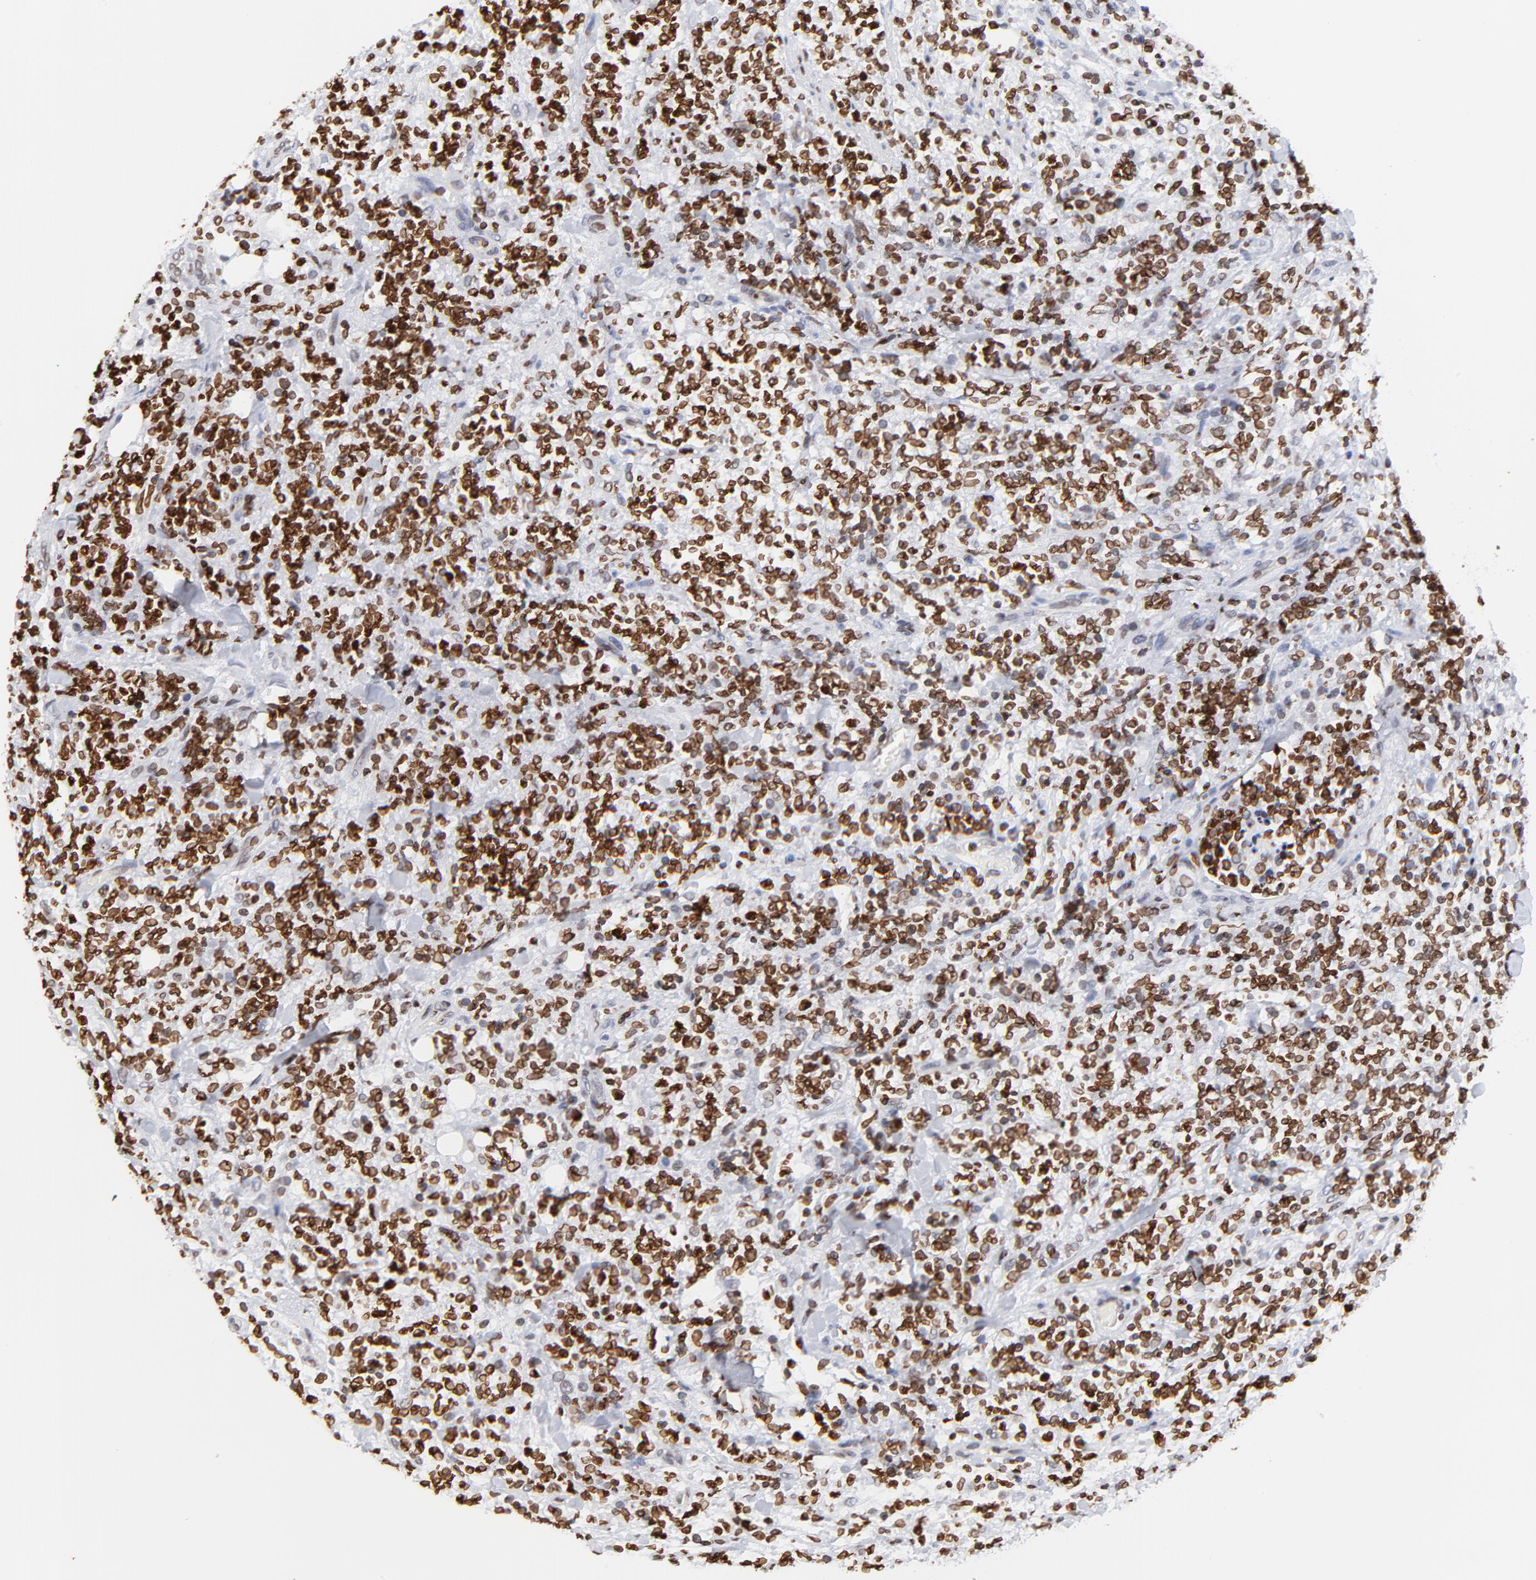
{"staining": {"intensity": "strong", "quantity": ">75%", "location": "cytoplasmic/membranous,nuclear"}, "tissue": "lymphoma", "cell_type": "Tumor cells", "image_type": "cancer", "snomed": [{"axis": "morphology", "description": "Malignant lymphoma, non-Hodgkin's type, High grade"}, {"axis": "topography", "description": "Soft tissue"}], "caption": "Immunohistochemical staining of human high-grade malignant lymphoma, non-Hodgkin's type exhibits strong cytoplasmic/membranous and nuclear protein expression in approximately >75% of tumor cells.", "gene": "THAP7", "patient": {"sex": "male", "age": 18}}